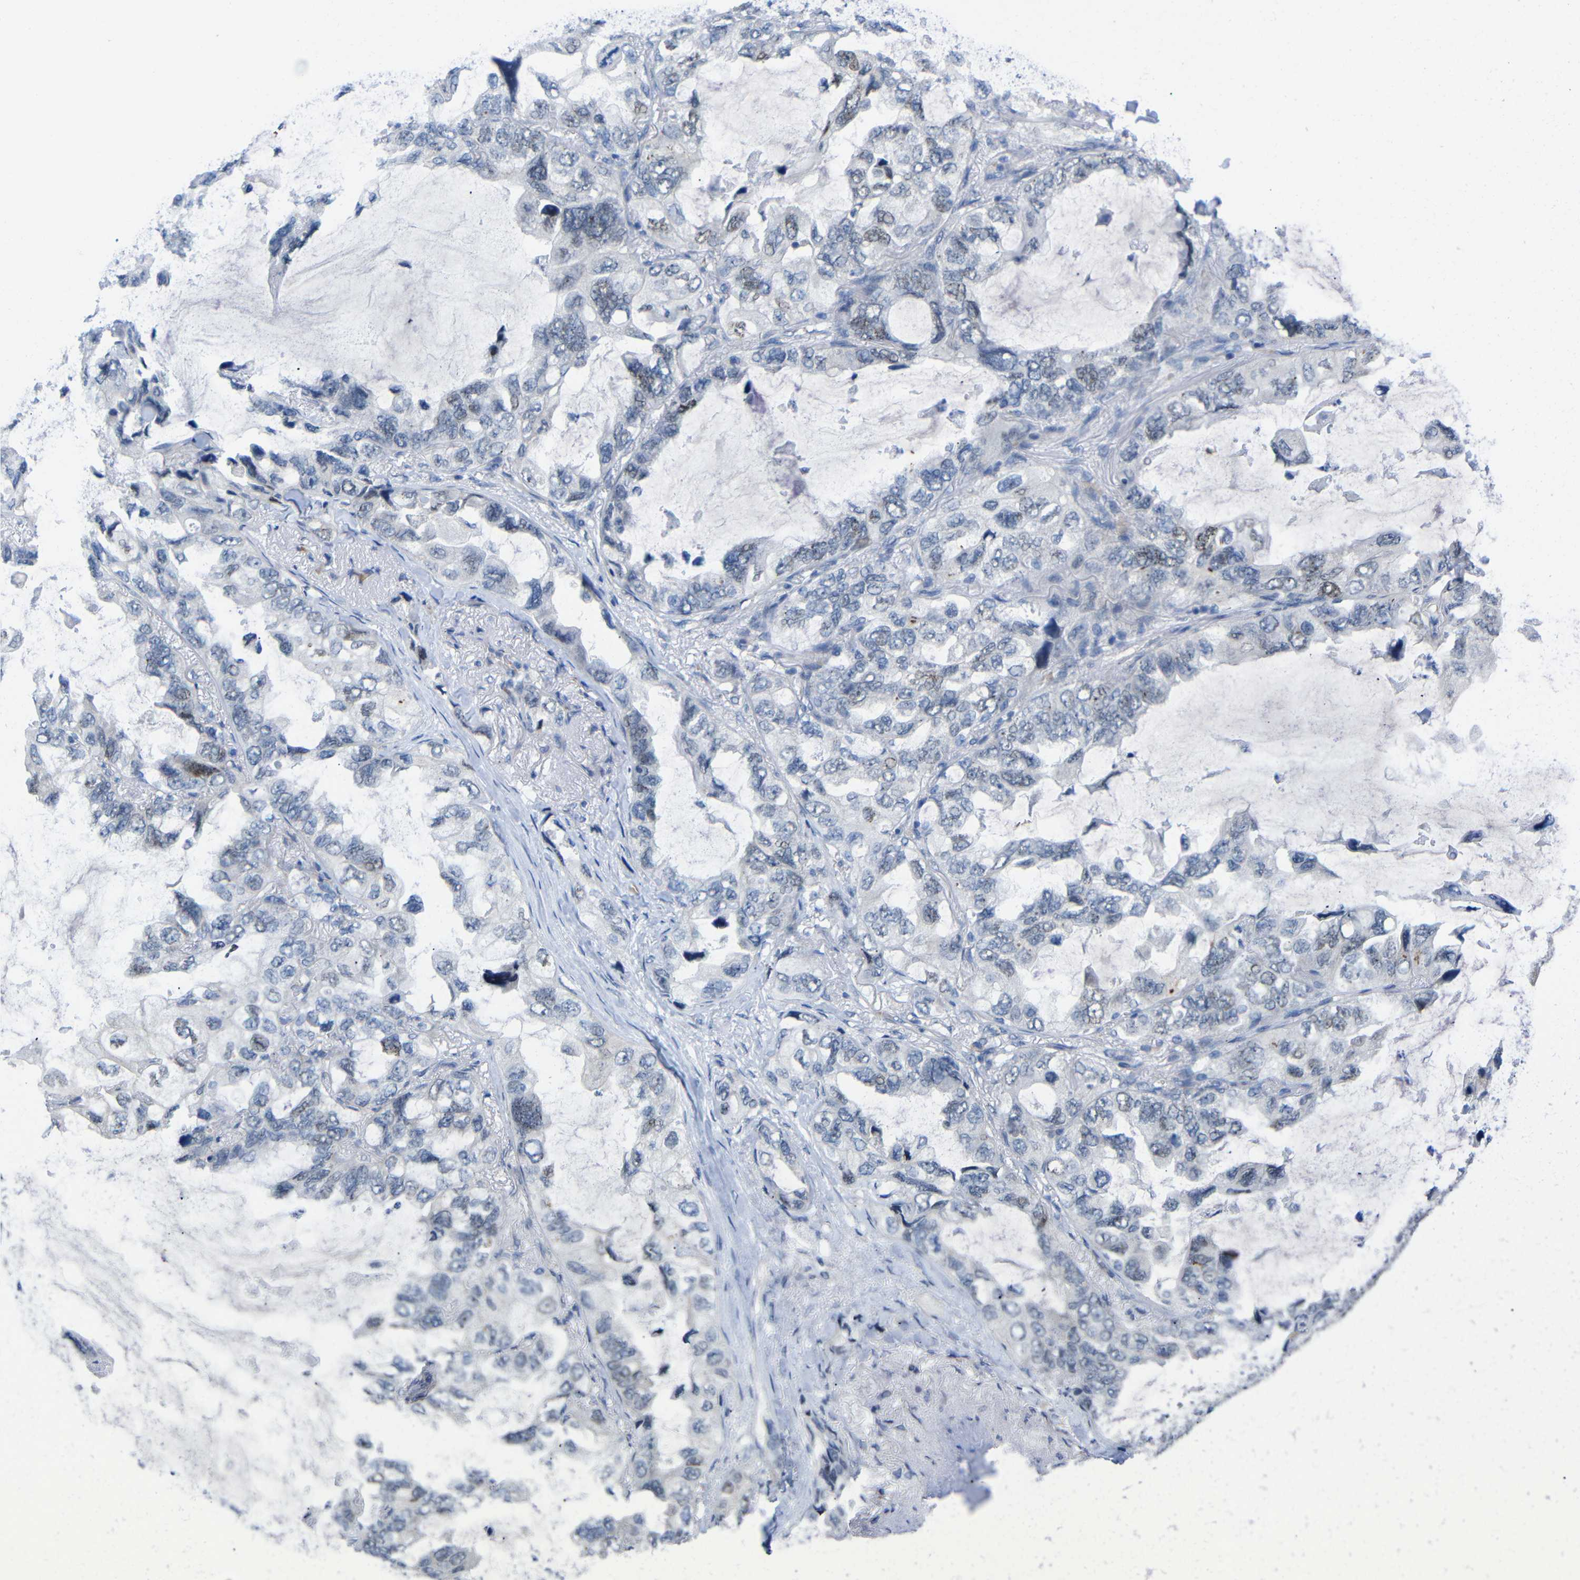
{"staining": {"intensity": "moderate", "quantity": "<25%", "location": "nuclear"}, "tissue": "lung cancer", "cell_type": "Tumor cells", "image_type": "cancer", "snomed": [{"axis": "morphology", "description": "Squamous cell carcinoma, NOS"}, {"axis": "topography", "description": "Lung"}], "caption": "Protein staining of lung cancer (squamous cell carcinoma) tissue exhibits moderate nuclear positivity in approximately <25% of tumor cells. (Stains: DAB in brown, nuclei in blue, Microscopy: brightfield microscopy at high magnification).", "gene": "CMTM1", "patient": {"sex": "female", "age": 73}}